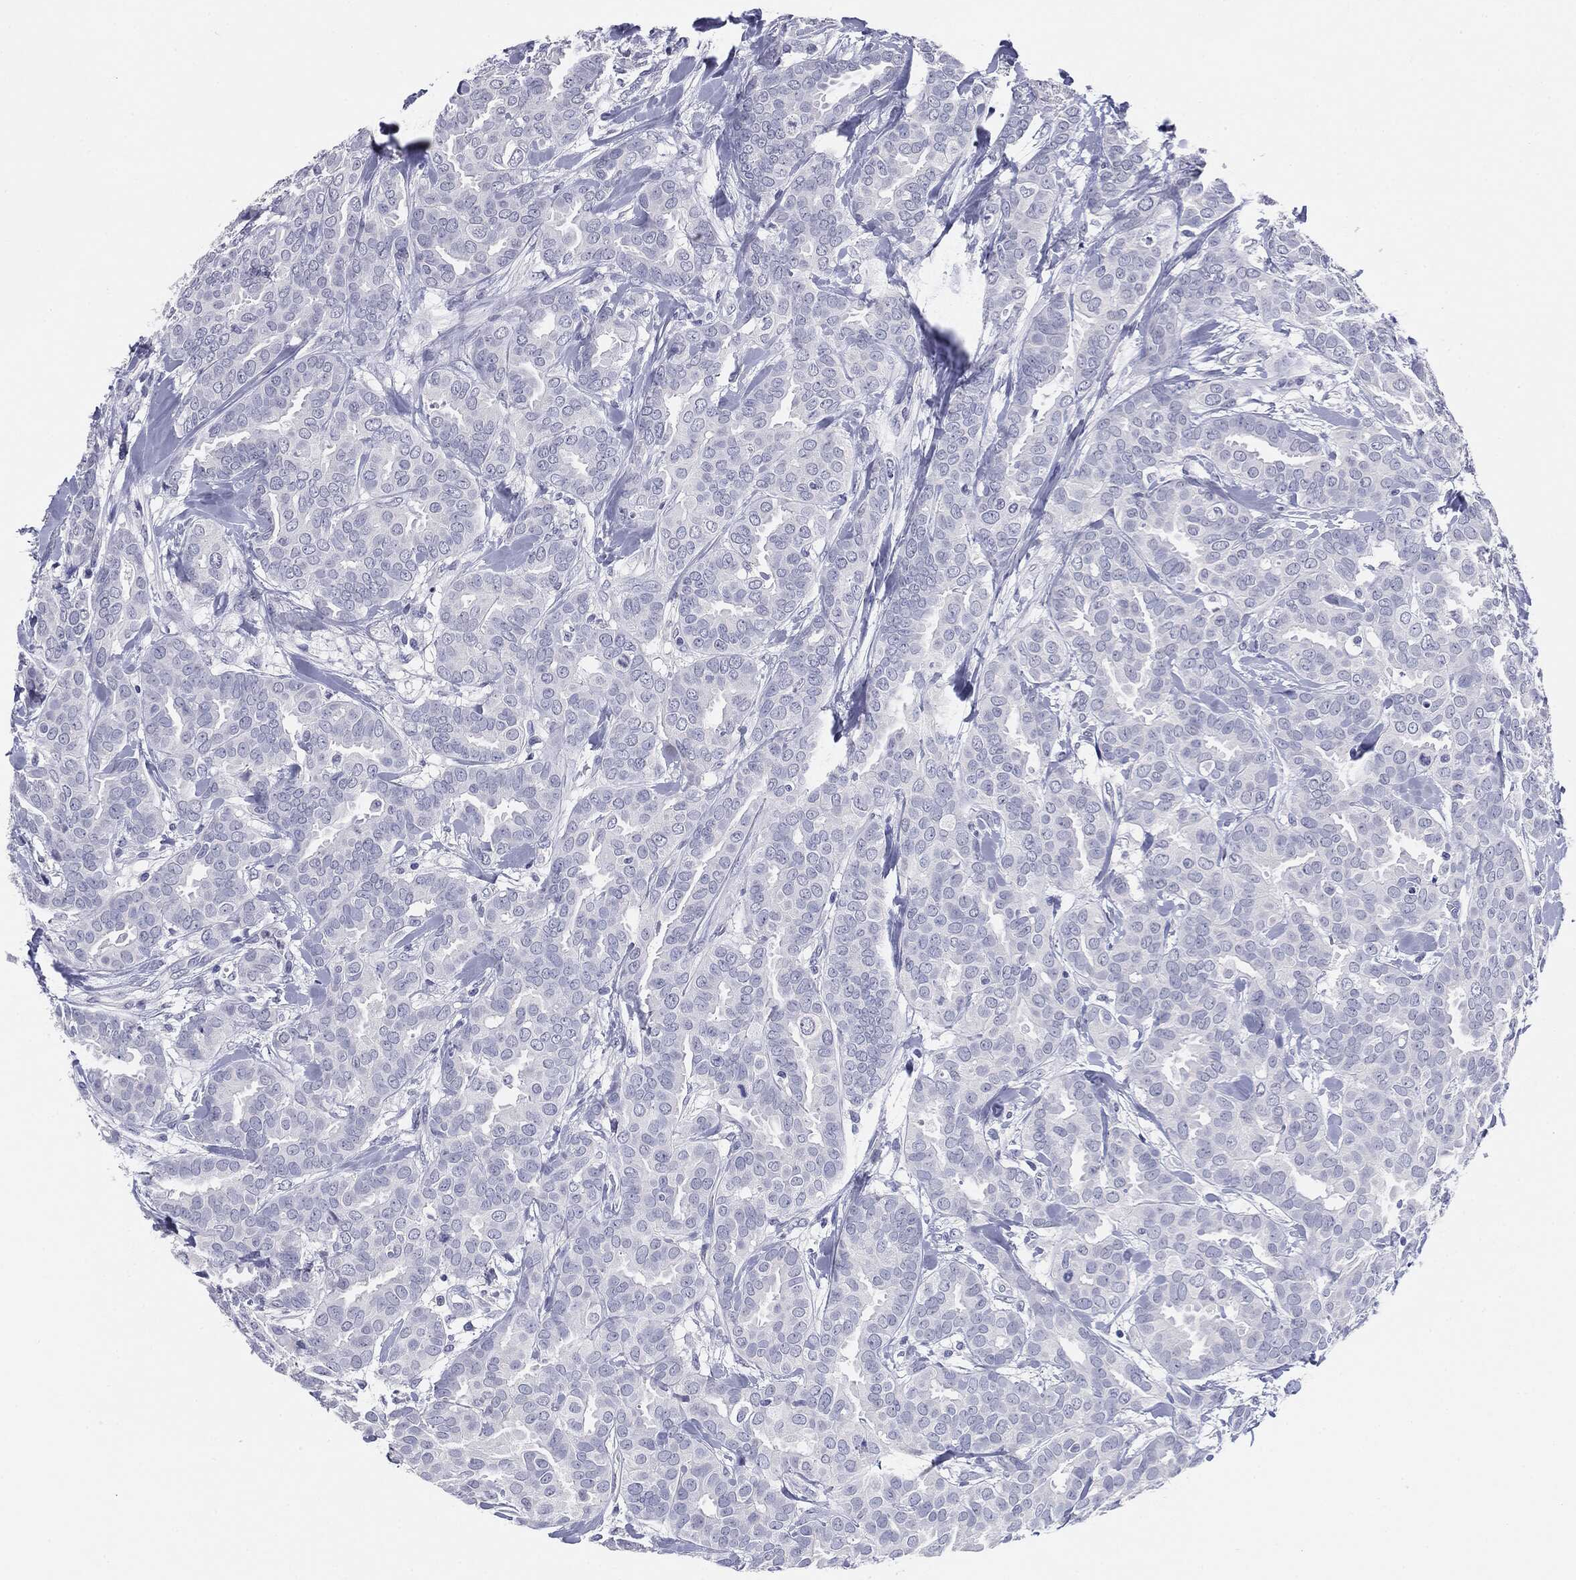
{"staining": {"intensity": "negative", "quantity": "none", "location": "none"}, "tissue": "breast cancer", "cell_type": "Tumor cells", "image_type": "cancer", "snomed": [{"axis": "morphology", "description": "Duct carcinoma"}, {"axis": "topography", "description": "Breast"}], "caption": "This image is of breast cancer (invasive ductal carcinoma) stained with immunohistochemistry to label a protein in brown with the nuclei are counter-stained blue. There is no expression in tumor cells.", "gene": "SERPINB4", "patient": {"sex": "female", "age": 45}}